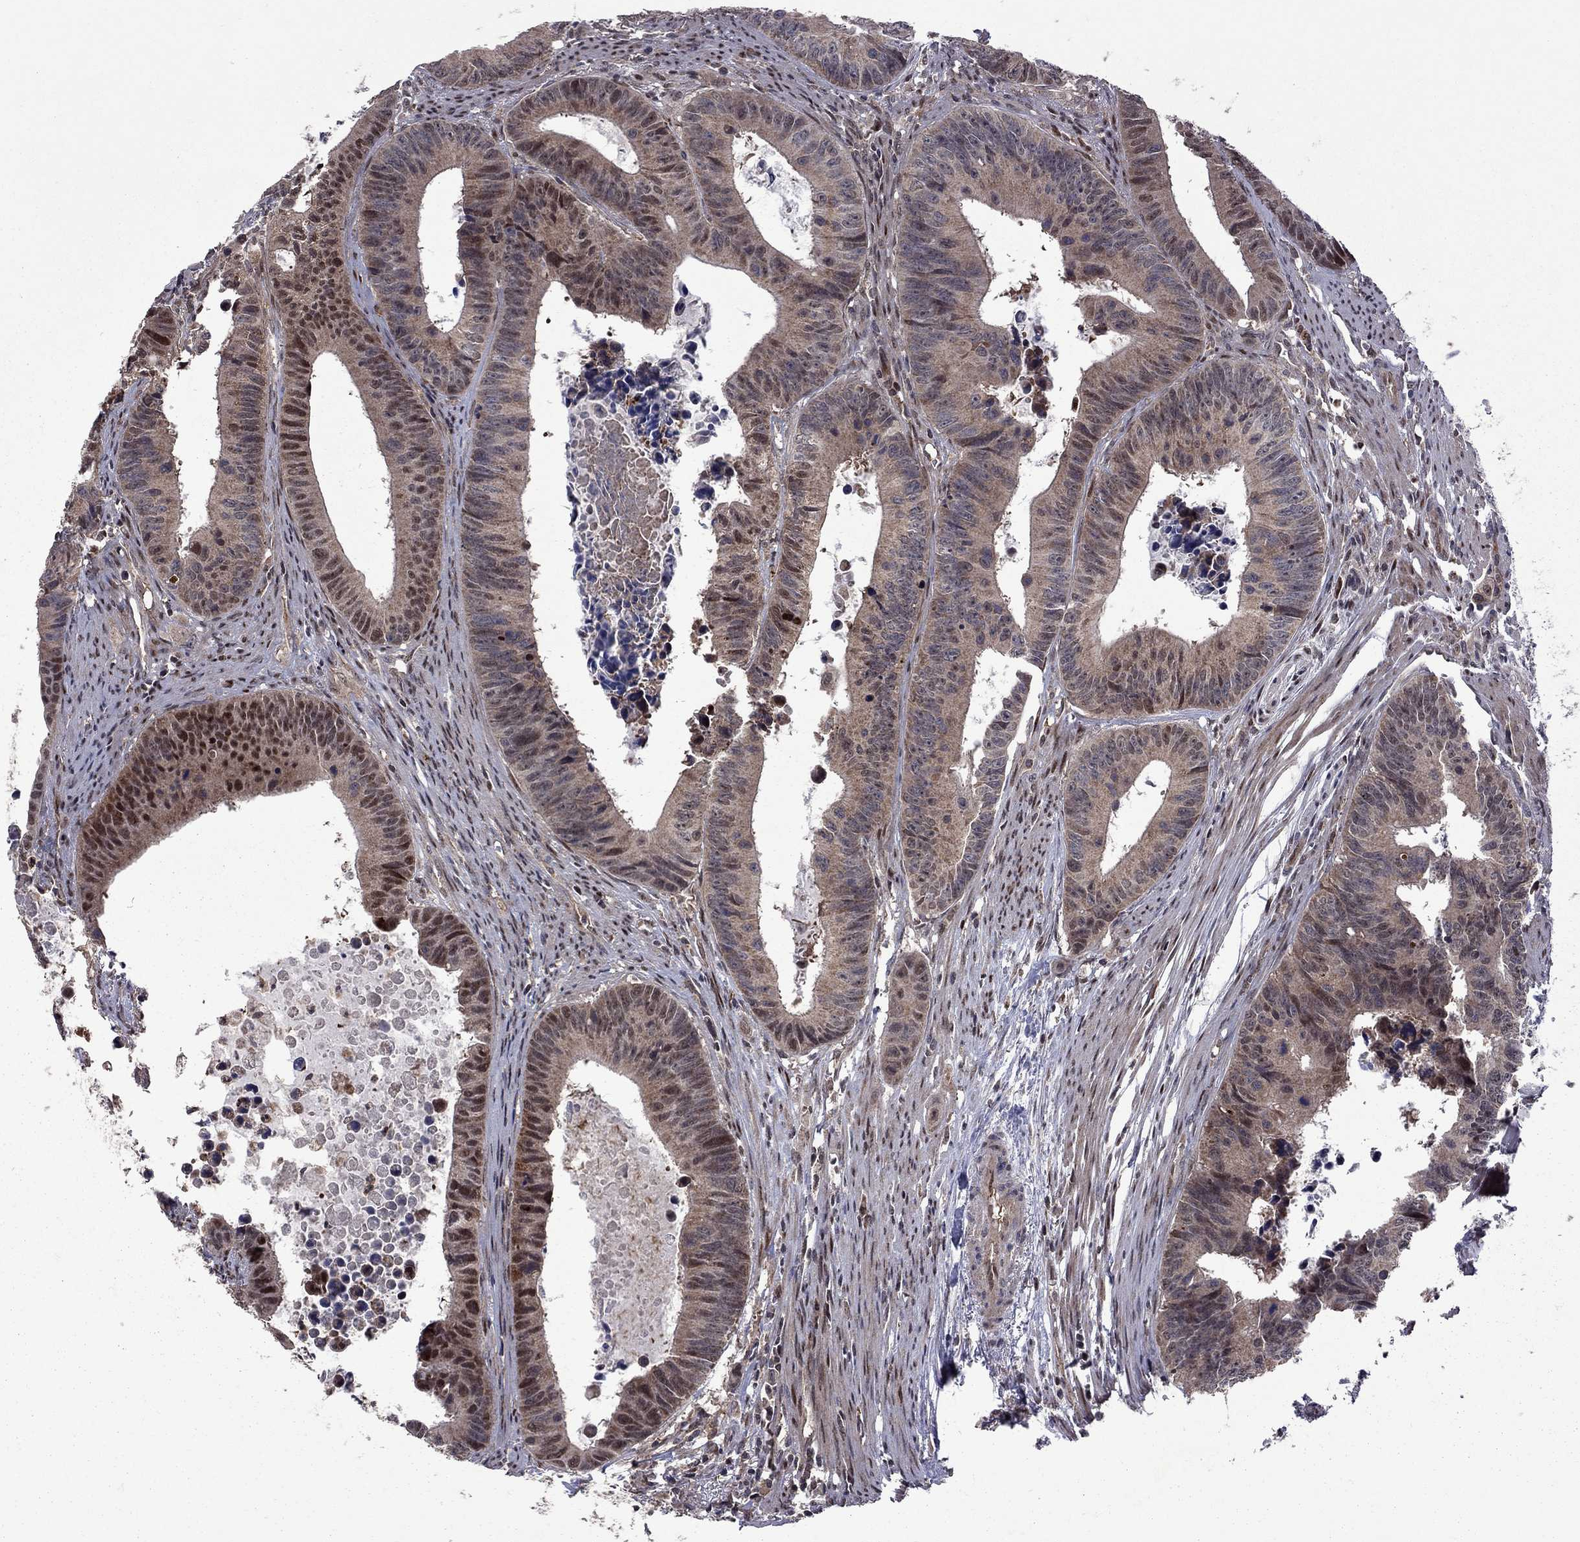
{"staining": {"intensity": "moderate", "quantity": "25%-75%", "location": "cytoplasmic/membranous,nuclear"}, "tissue": "colorectal cancer", "cell_type": "Tumor cells", "image_type": "cancer", "snomed": [{"axis": "morphology", "description": "Adenocarcinoma, NOS"}, {"axis": "topography", "description": "Colon"}], "caption": "Protein staining of colorectal cancer (adenocarcinoma) tissue shows moderate cytoplasmic/membranous and nuclear staining in approximately 25%-75% of tumor cells.", "gene": "IPP", "patient": {"sex": "female", "age": 87}}